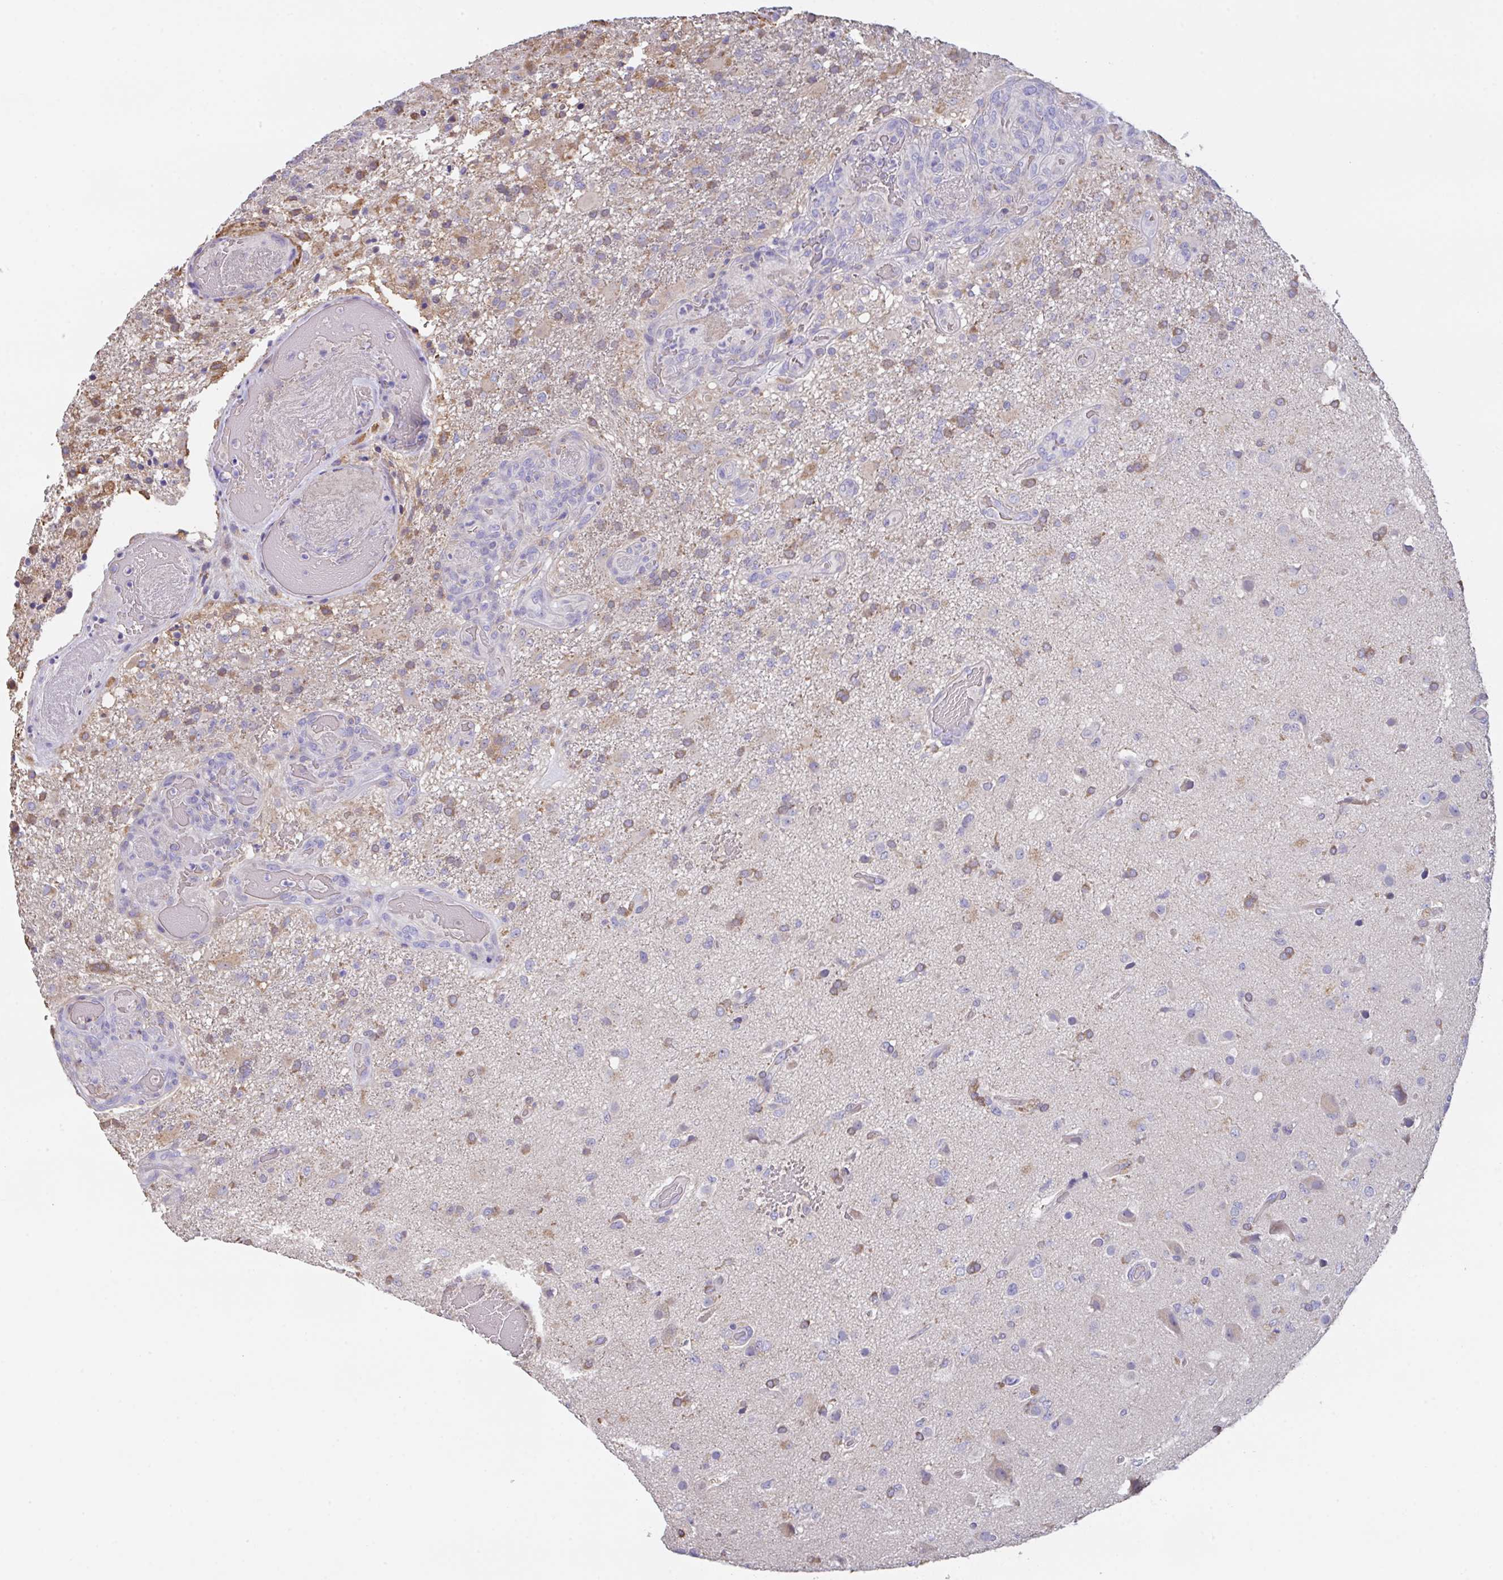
{"staining": {"intensity": "weak", "quantity": "<25%", "location": "cytoplasmic/membranous"}, "tissue": "glioma", "cell_type": "Tumor cells", "image_type": "cancer", "snomed": [{"axis": "morphology", "description": "Glioma, malignant, High grade"}, {"axis": "topography", "description": "Brain"}], "caption": "Immunohistochemical staining of malignant glioma (high-grade) displays no significant expression in tumor cells.", "gene": "TFAP2C", "patient": {"sex": "female", "age": 74}}